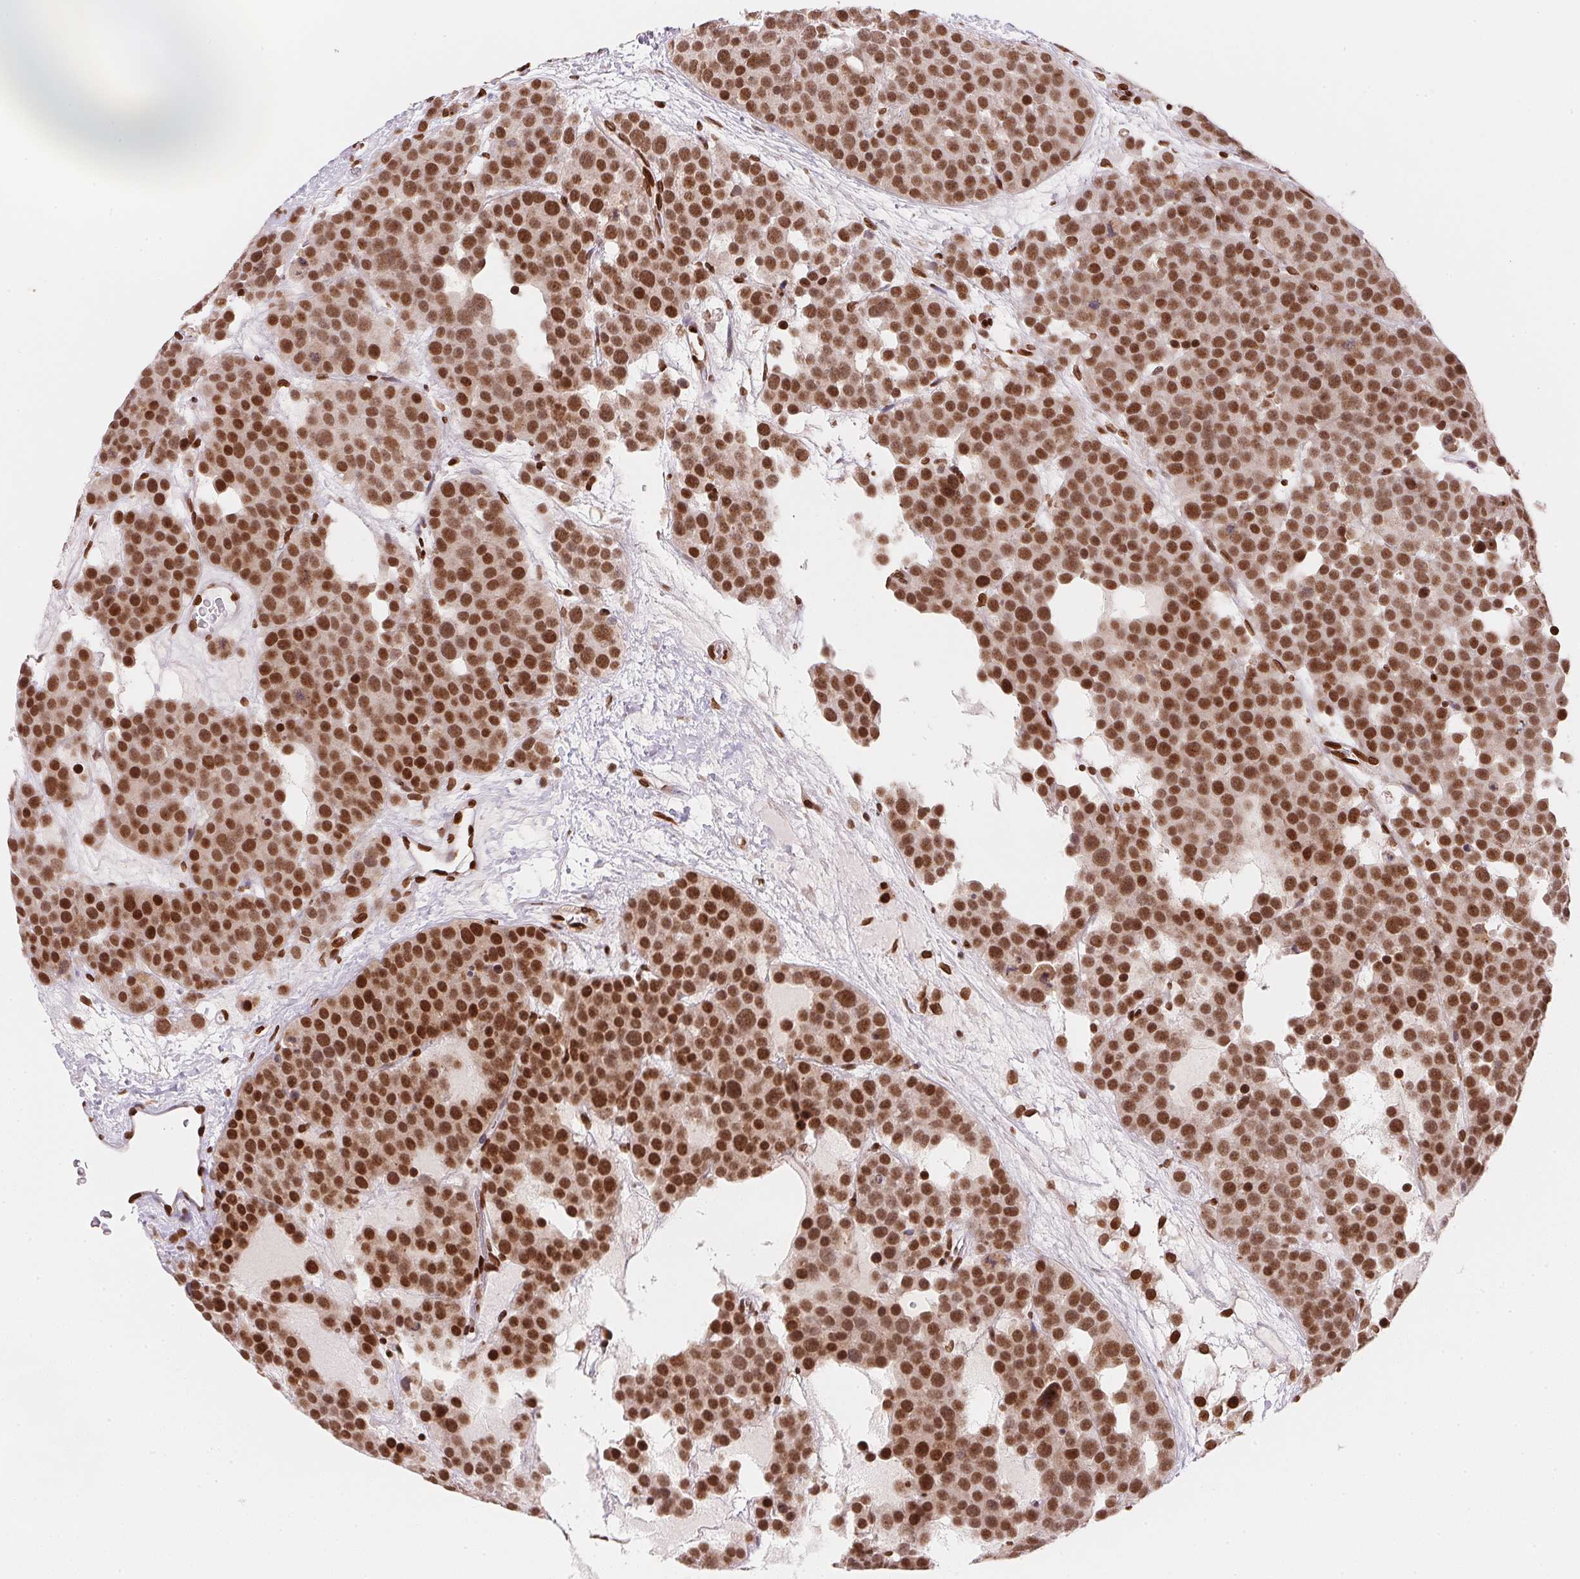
{"staining": {"intensity": "strong", "quantity": ">75%", "location": "nuclear"}, "tissue": "testis cancer", "cell_type": "Tumor cells", "image_type": "cancer", "snomed": [{"axis": "morphology", "description": "Seminoma, NOS"}, {"axis": "topography", "description": "Testis"}], "caption": "The photomicrograph shows staining of testis cancer, revealing strong nuclear protein expression (brown color) within tumor cells.", "gene": "SAP30BP", "patient": {"sex": "male", "age": 71}}